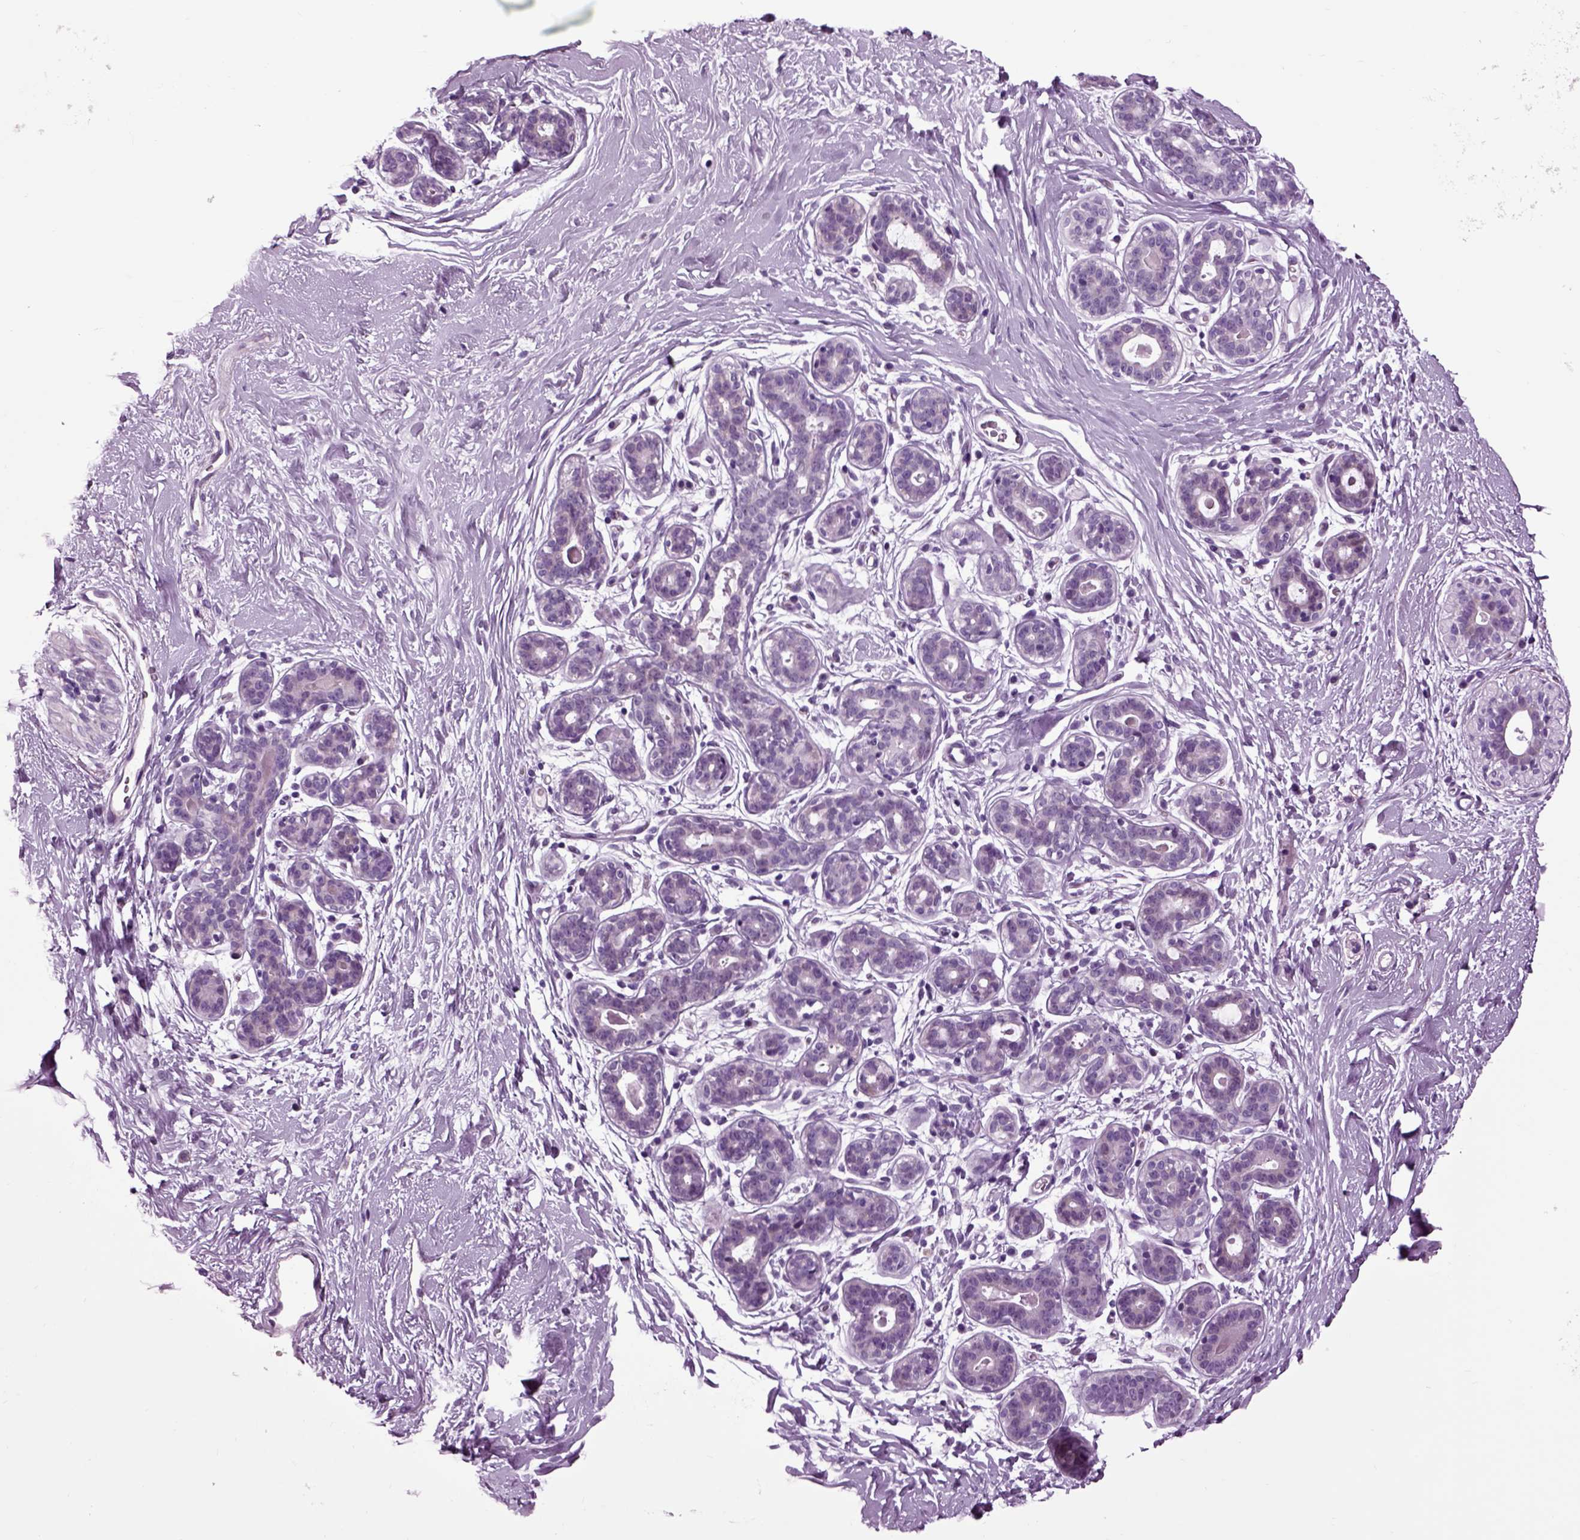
{"staining": {"intensity": "negative", "quantity": "none", "location": "none"}, "tissue": "breast", "cell_type": "Adipocytes", "image_type": "normal", "snomed": [{"axis": "morphology", "description": "Normal tissue, NOS"}, {"axis": "topography", "description": "Breast"}], "caption": "Histopathology image shows no protein expression in adipocytes of benign breast.", "gene": "ARHGAP11A", "patient": {"sex": "female", "age": 43}}